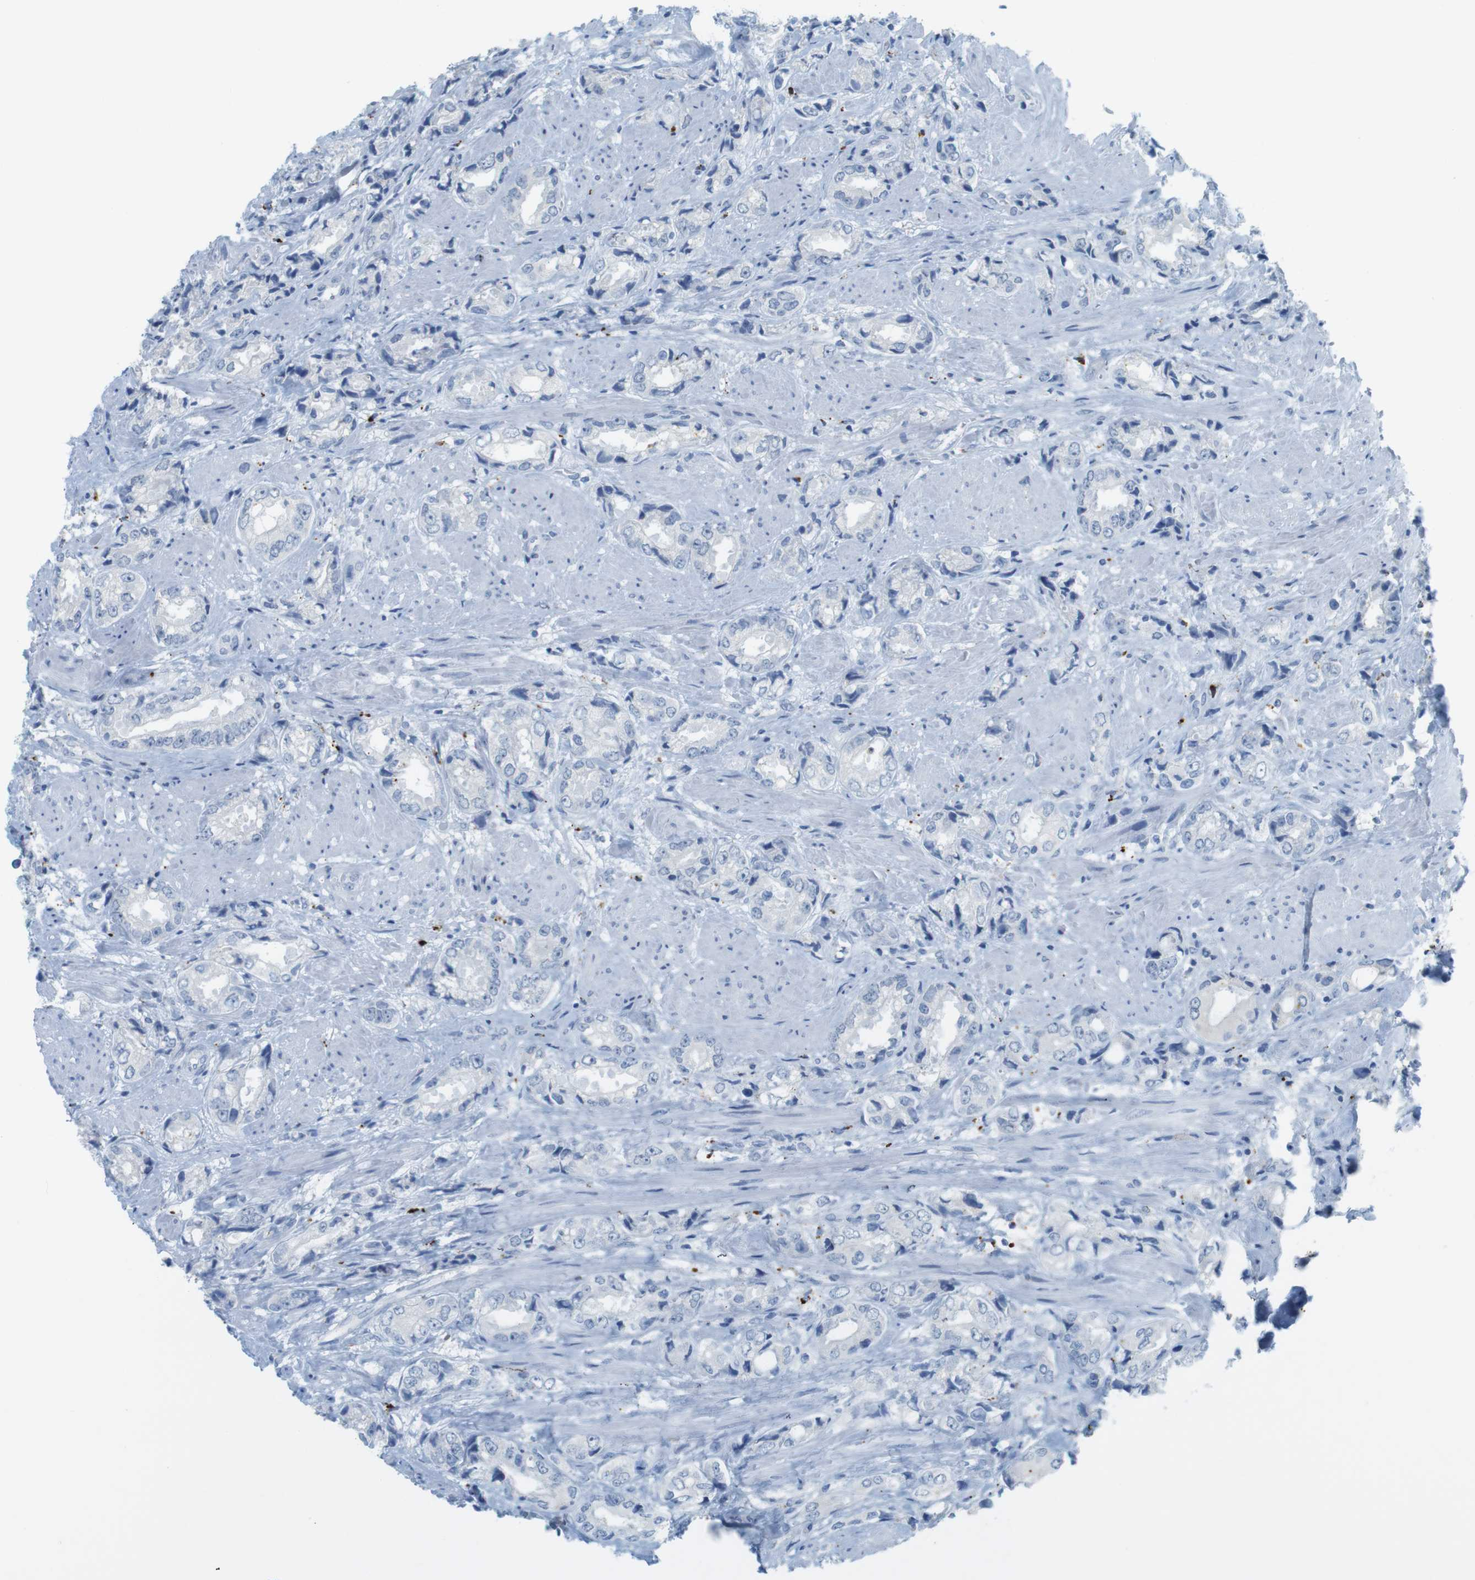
{"staining": {"intensity": "negative", "quantity": "none", "location": "none"}, "tissue": "prostate cancer", "cell_type": "Tumor cells", "image_type": "cancer", "snomed": [{"axis": "morphology", "description": "Adenocarcinoma, High grade"}, {"axis": "topography", "description": "Prostate"}], "caption": "IHC image of neoplastic tissue: prostate cancer stained with DAB (3,3'-diaminobenzidine) reveals no significant protein positivity in tumor cells.", "gene": "YIPF1", "patient": {"sex": "male", "age": 61}}